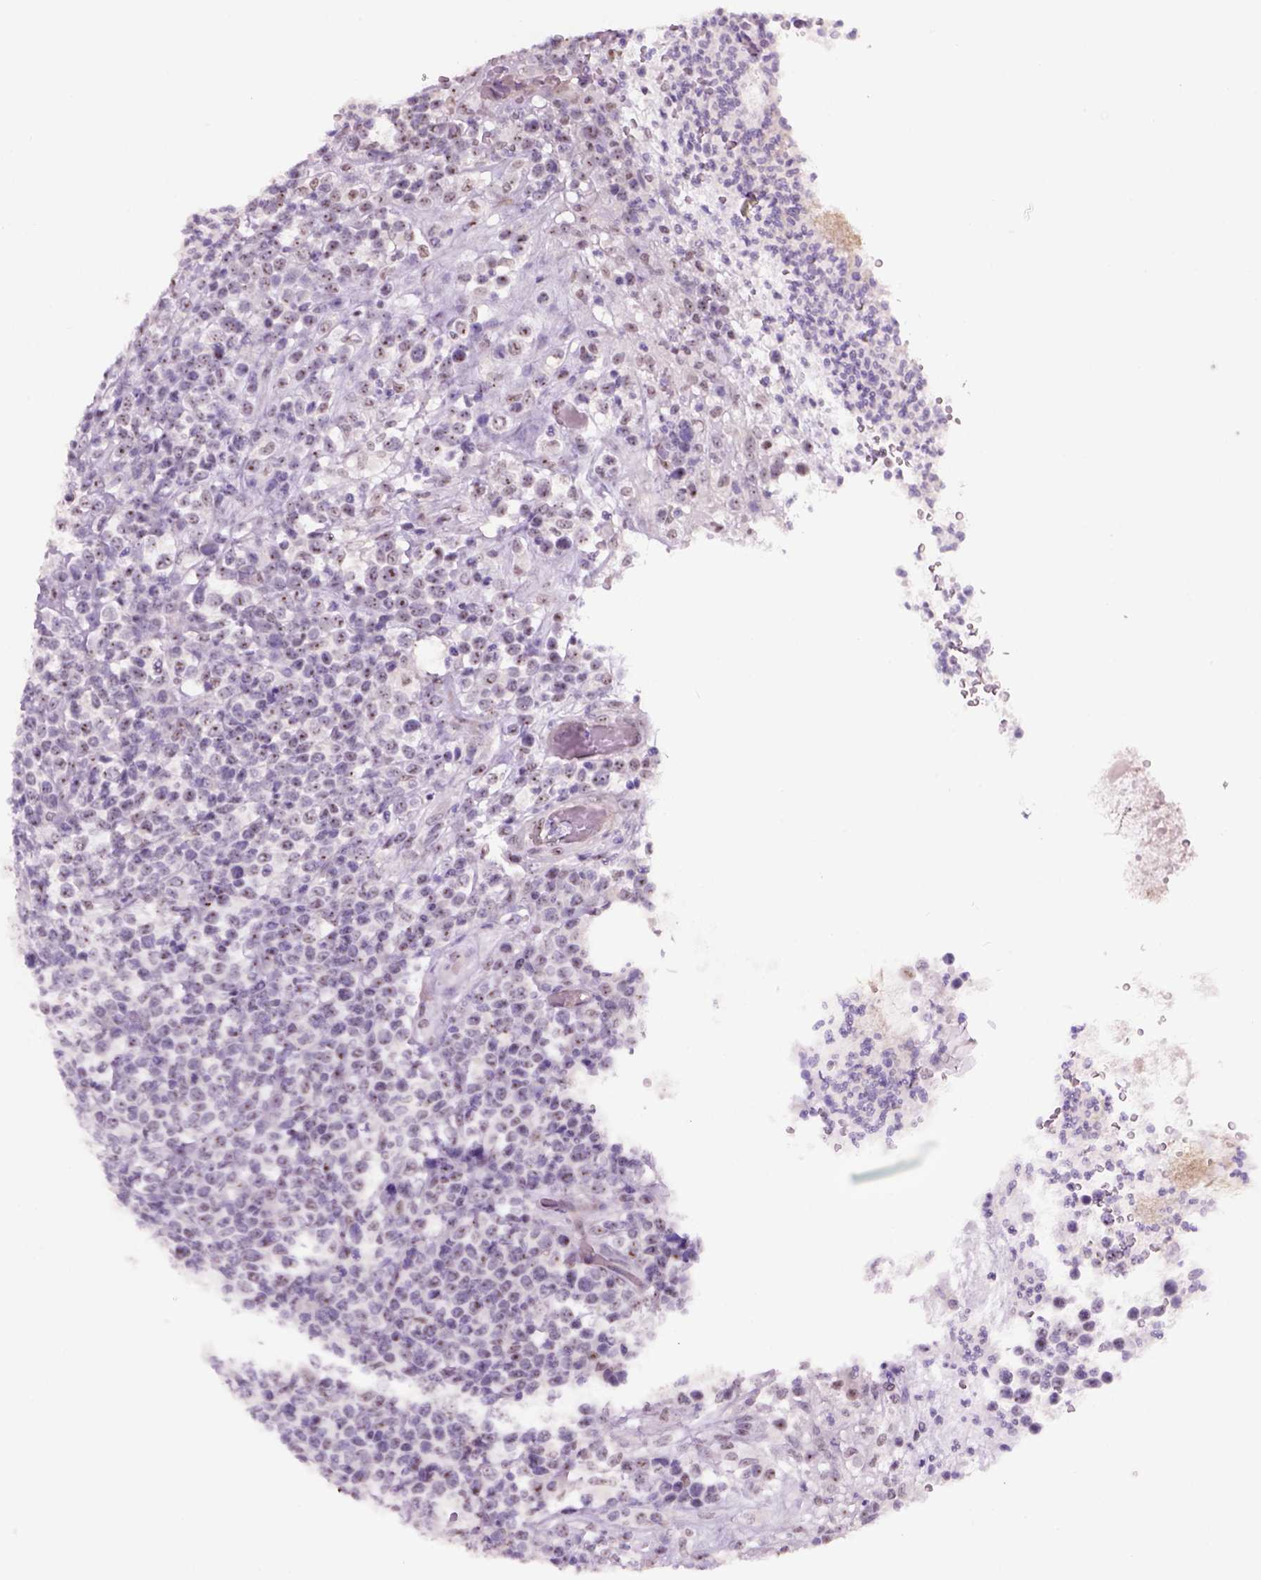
{"staining": {"intensity": "moderate", "quantity": "25%-75%", "location": "nuclear"}, "tissue": "lymphoma", "cell_type": "Tumor cells", "image_type": "cancer", "snomed": [{"axis": "morphology", "description": "Malignant lymphoma, non-Hodgkin's type, High grade"}, {"axis": "topography", "description": "Soft tissue"}], "caption": "IHC photomicrograph of neoplastic tissue: human lymphoma stained using immunohistochemistry (IHC) shows medium levels of moderate protein expression localized specifically in the nuclear of tumor cells, appearing as a nuclear brown color.", "gene": "RRS1", "patient": {"sex": "female", "age": 56}}